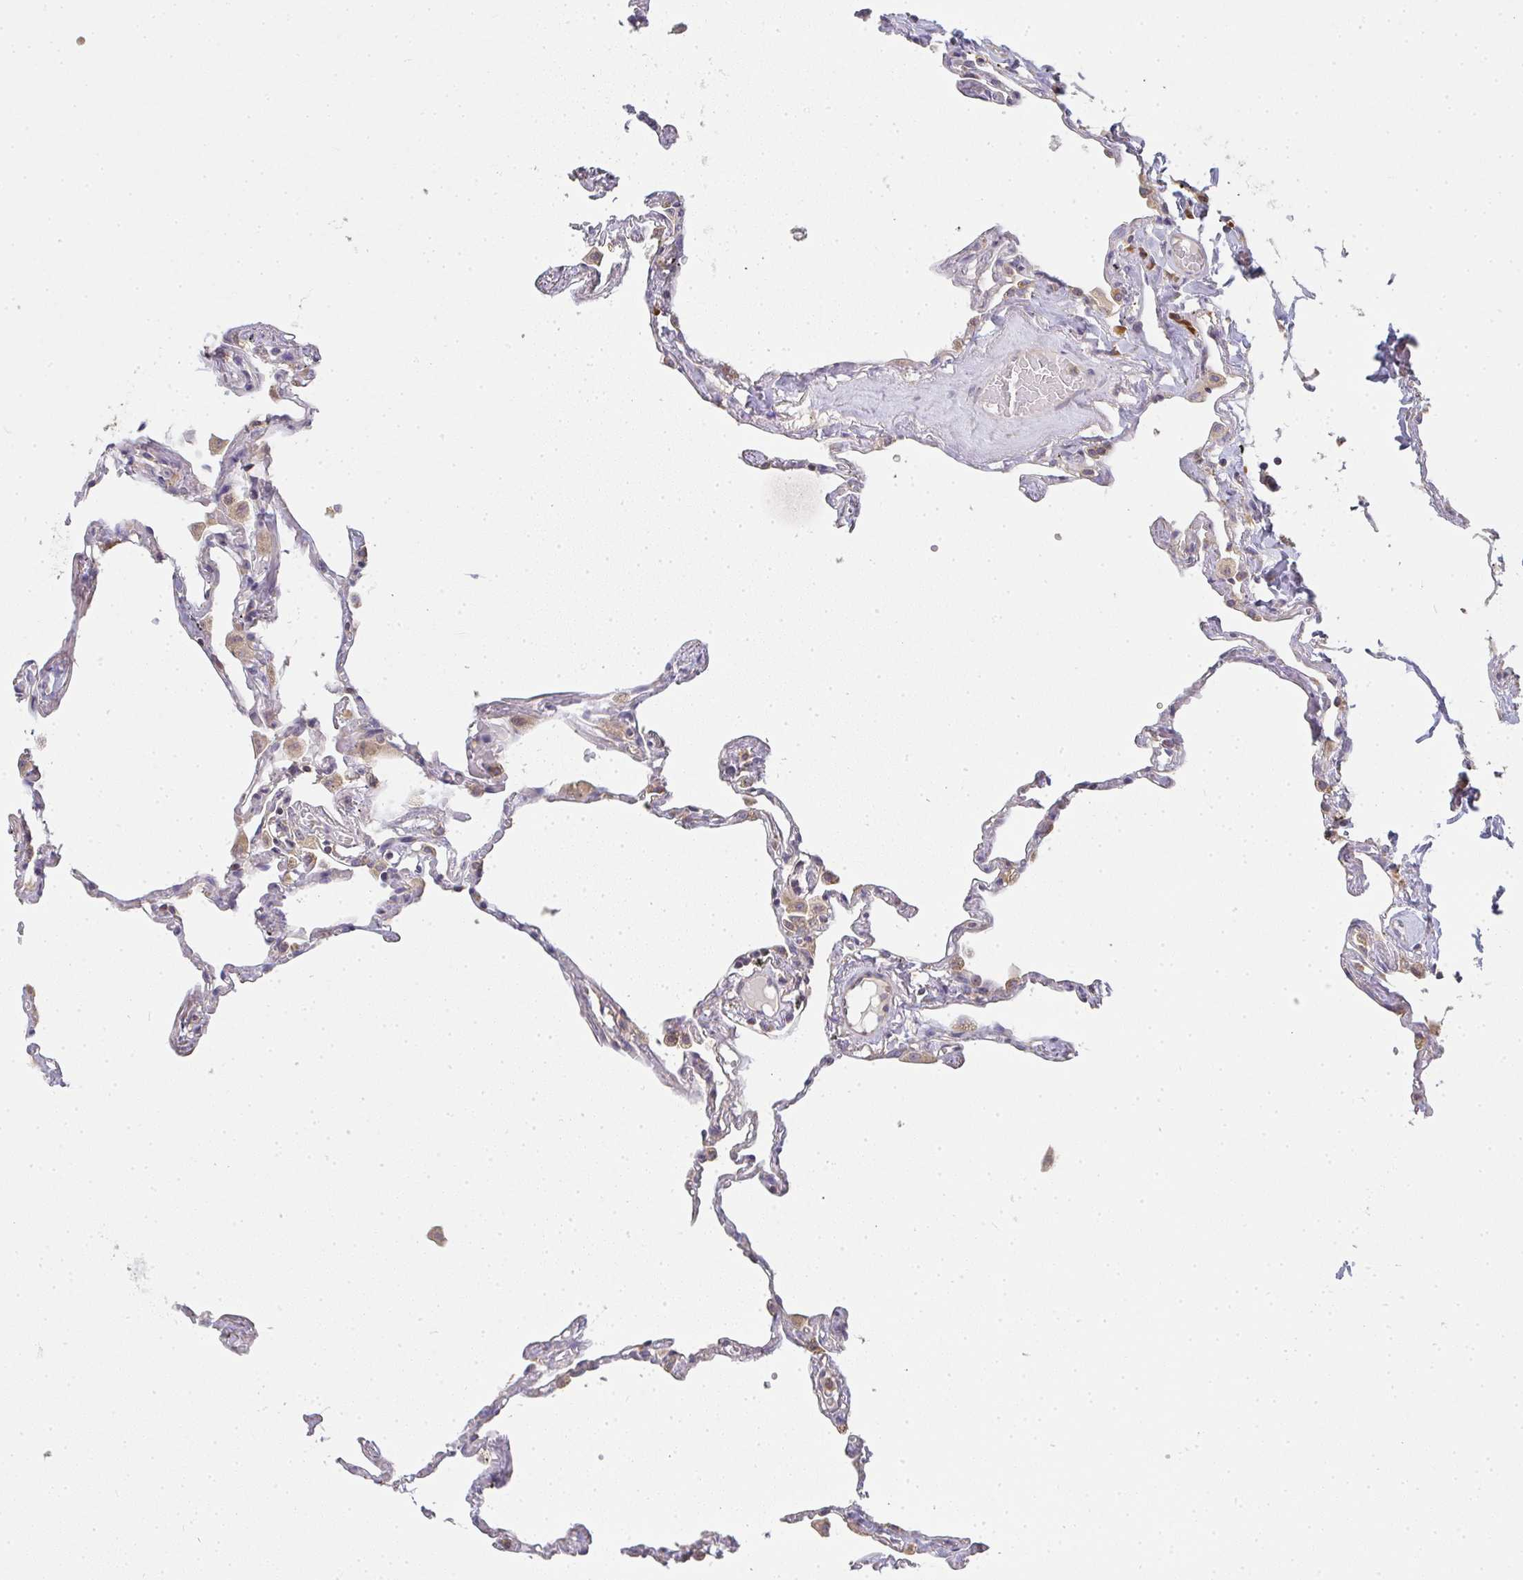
{"staining": {"intensity": "weak", "quantity": "25%-75%", "location": "cytoplasmic/membranous"}, "tissue": "lung", "cell_type": "Alveolar cells", "image_type": "normal", "snomed": [{"axis": "morphology", "description": "Normal tissue, NOS"}, {"axis": "topography", "description": "Lung"}], "caption": "Protein expression analysis of normal lung reveals weak cytoplasmic/membranous staining in approximately 25%-75% of alveolar cells.", "gene": "SLC35B3", "patient": {"sex": "female", "age": 67}}